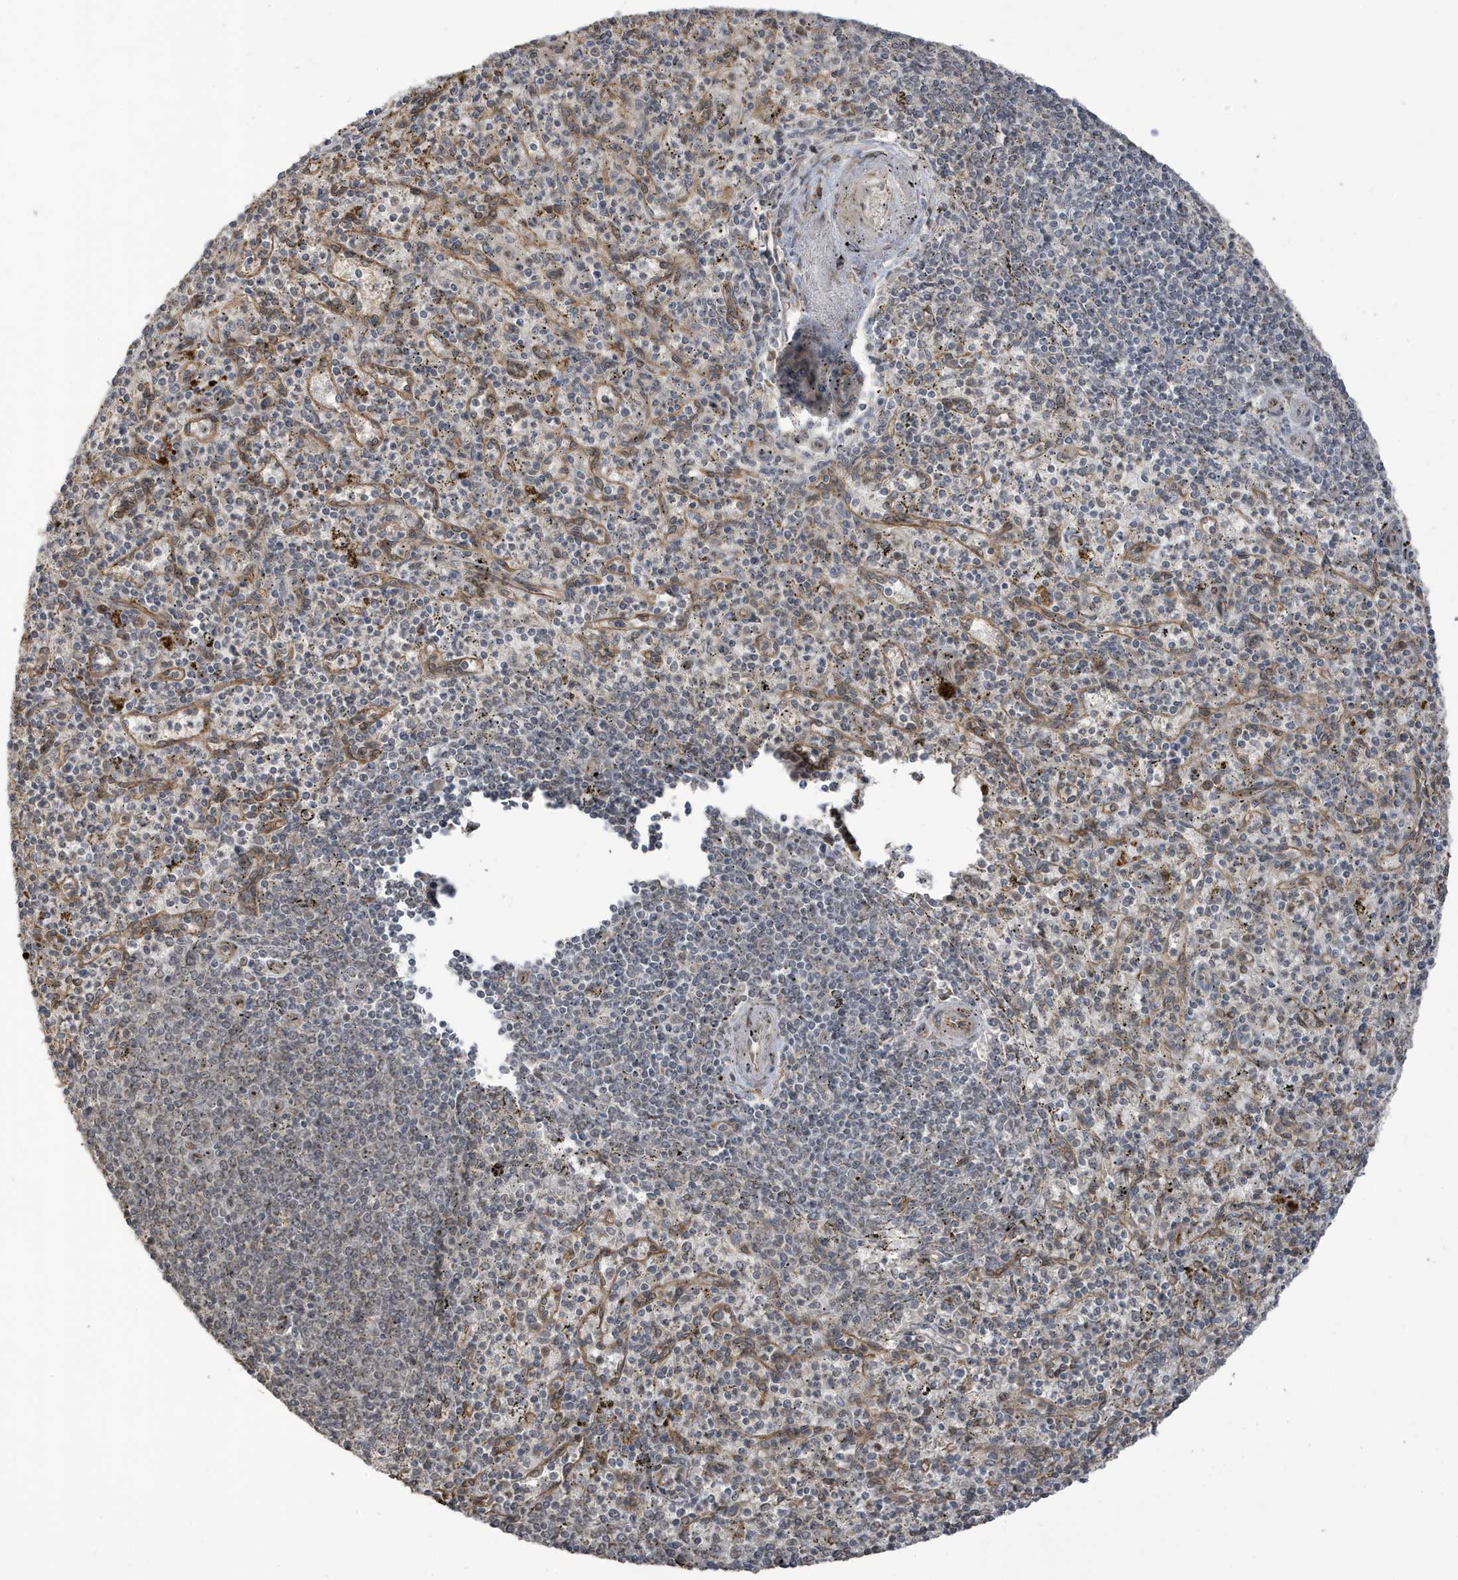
{"staining": {"intensity": "negative", "quantity": "none", "location": "none"}, "tissue": "spleen", "cell_type": "Cells in red pulp", "image_type": "normal", "snomed": [{"axis": "morphology", "description": "Normal tissue, NOS"}, {"axis": "topography", "description": "Spleen"}], "caption": "An IHC image of normal spleen is shown. There is no staining in cells in red pulp of spleen. Nuclei are stained in blue.", "gene": "ECM2", "patient": {"sex": "male", "age": 72}}